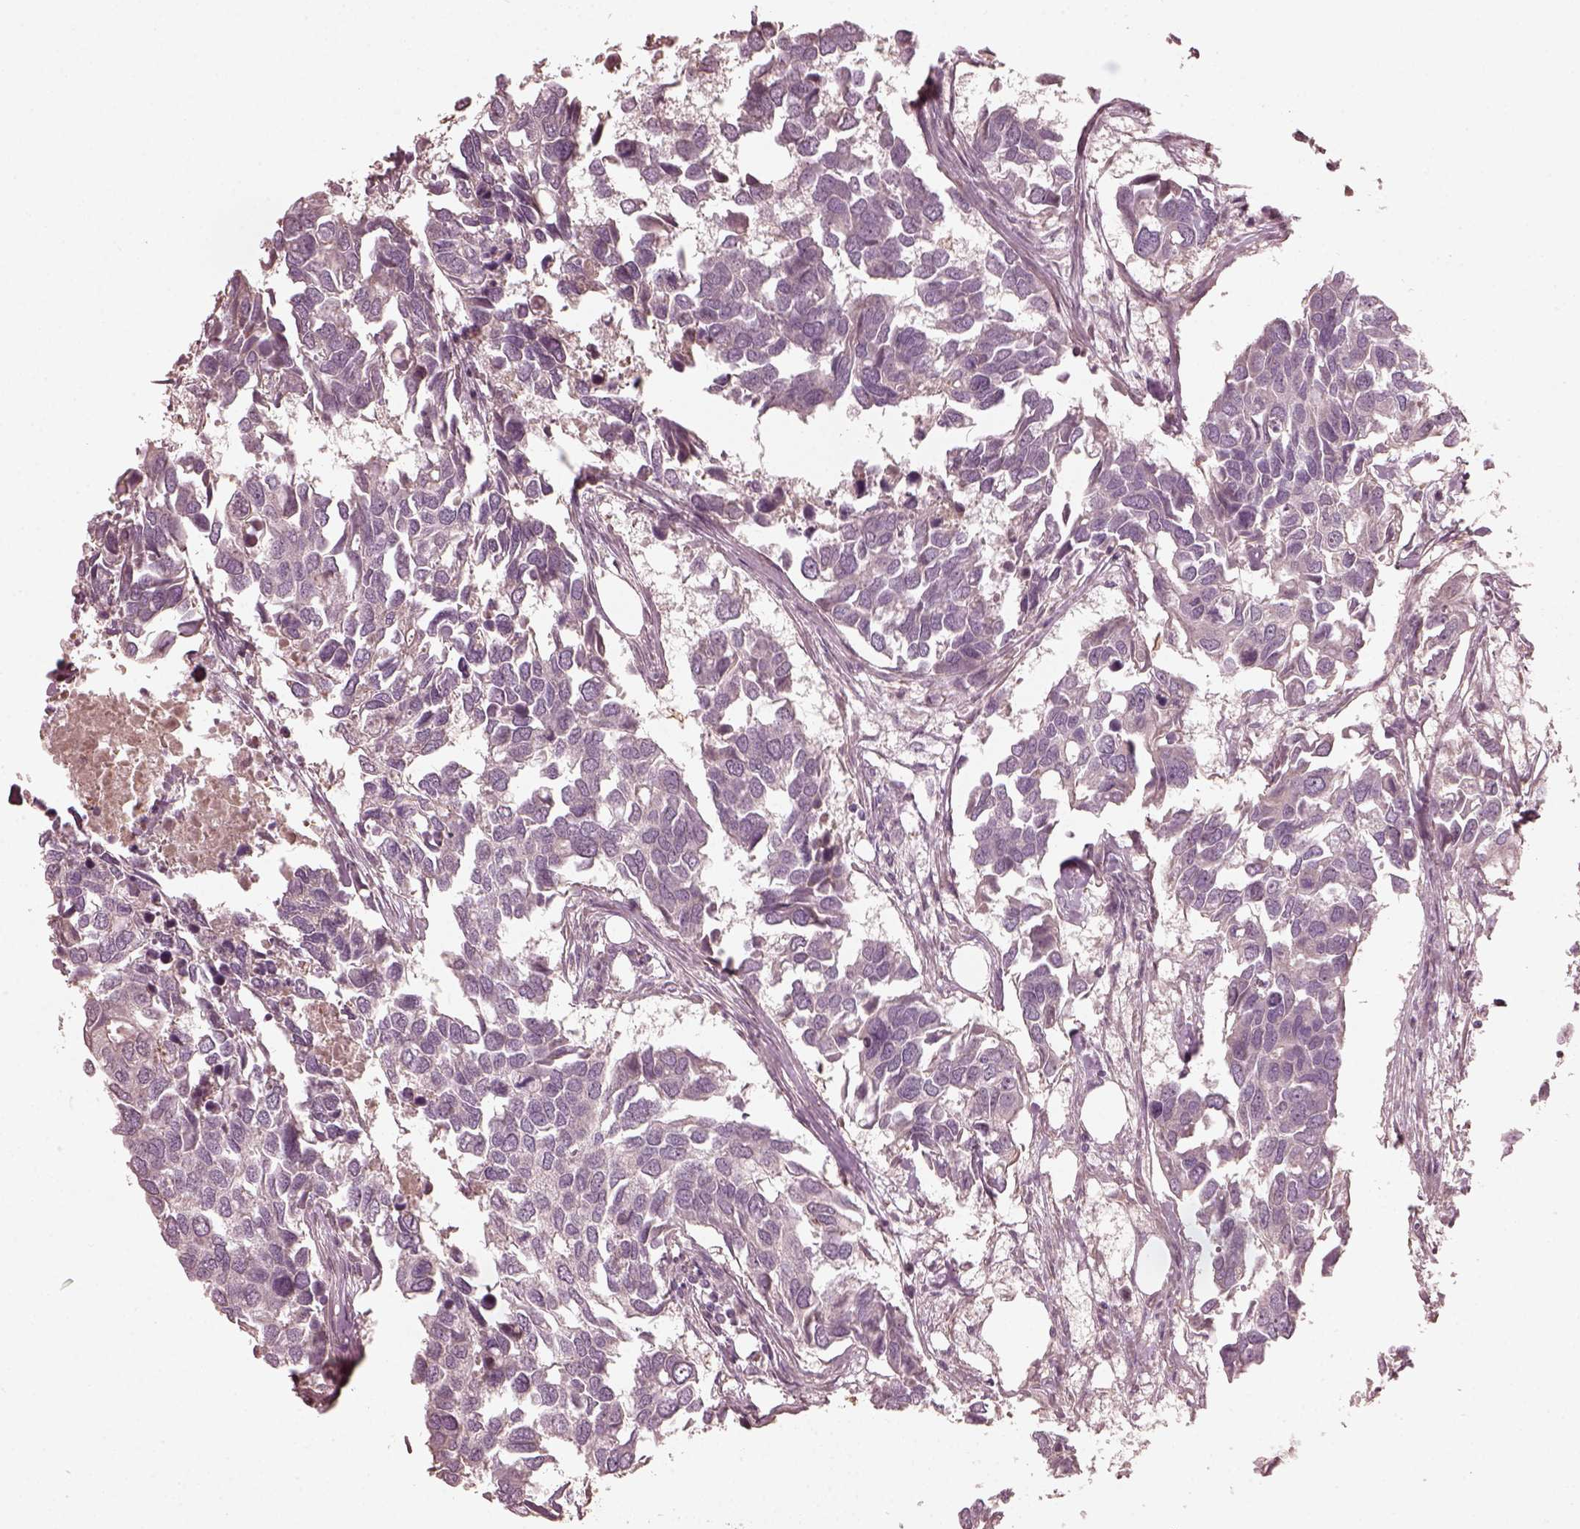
{"staining": {"intensity": "negative", "quantity": "none", "location": "none"}, "tissue": "breast cancer", "cell_type": "Tumor cells", "image_type": "cancer", "snomed": [{"axis": "morphology", "description": "Duct carcinoma"}, {"axis": "topography", "description": "Breast"}], "caption": "An image of infiltrating ductal carcinoma (breast) stained for a protein shows no brown staining in tumor cells.", "gene": "OPTC", "patient": {"sex": "female", "age": 83}}